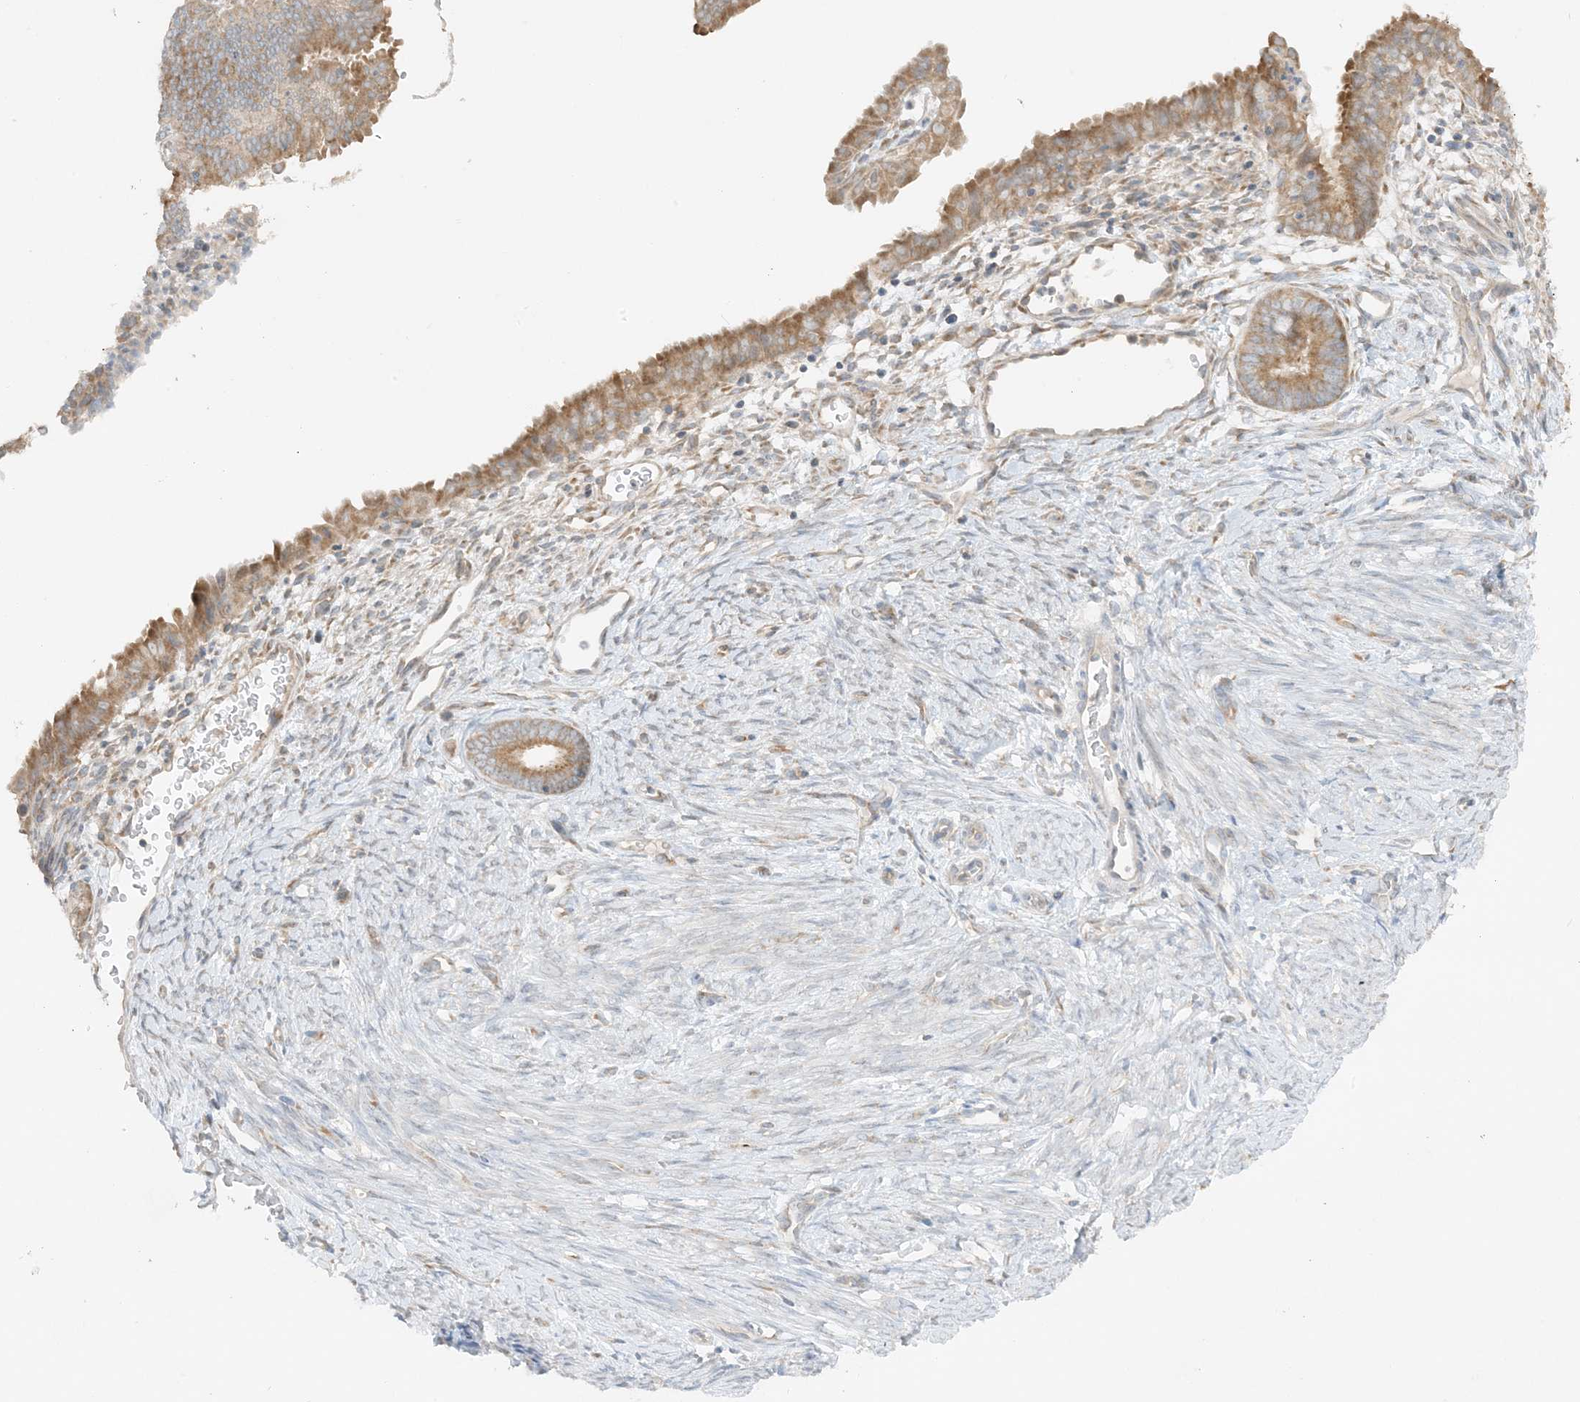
{"staining": {"intensity": "moderate", "quantity": ">75%", "location": "cytoplasmic/membranous"}, "tissue": "endometrial cancer", "cell_type": "Tumor cells", "image_type": "cancer", "snomed": [{"axis": "morphology", "description": "Adenocarcinoma, NOS"}, {"axis": "topography", "description": "Endometrium"}], "caption": "A brown stain shows moderate cytoplasmic/membranous positivity of a protein in endometrial adenocarcinoma tumor cells.", "gene": "RPP40", "patient": {"sex": "female", "age": 51}}